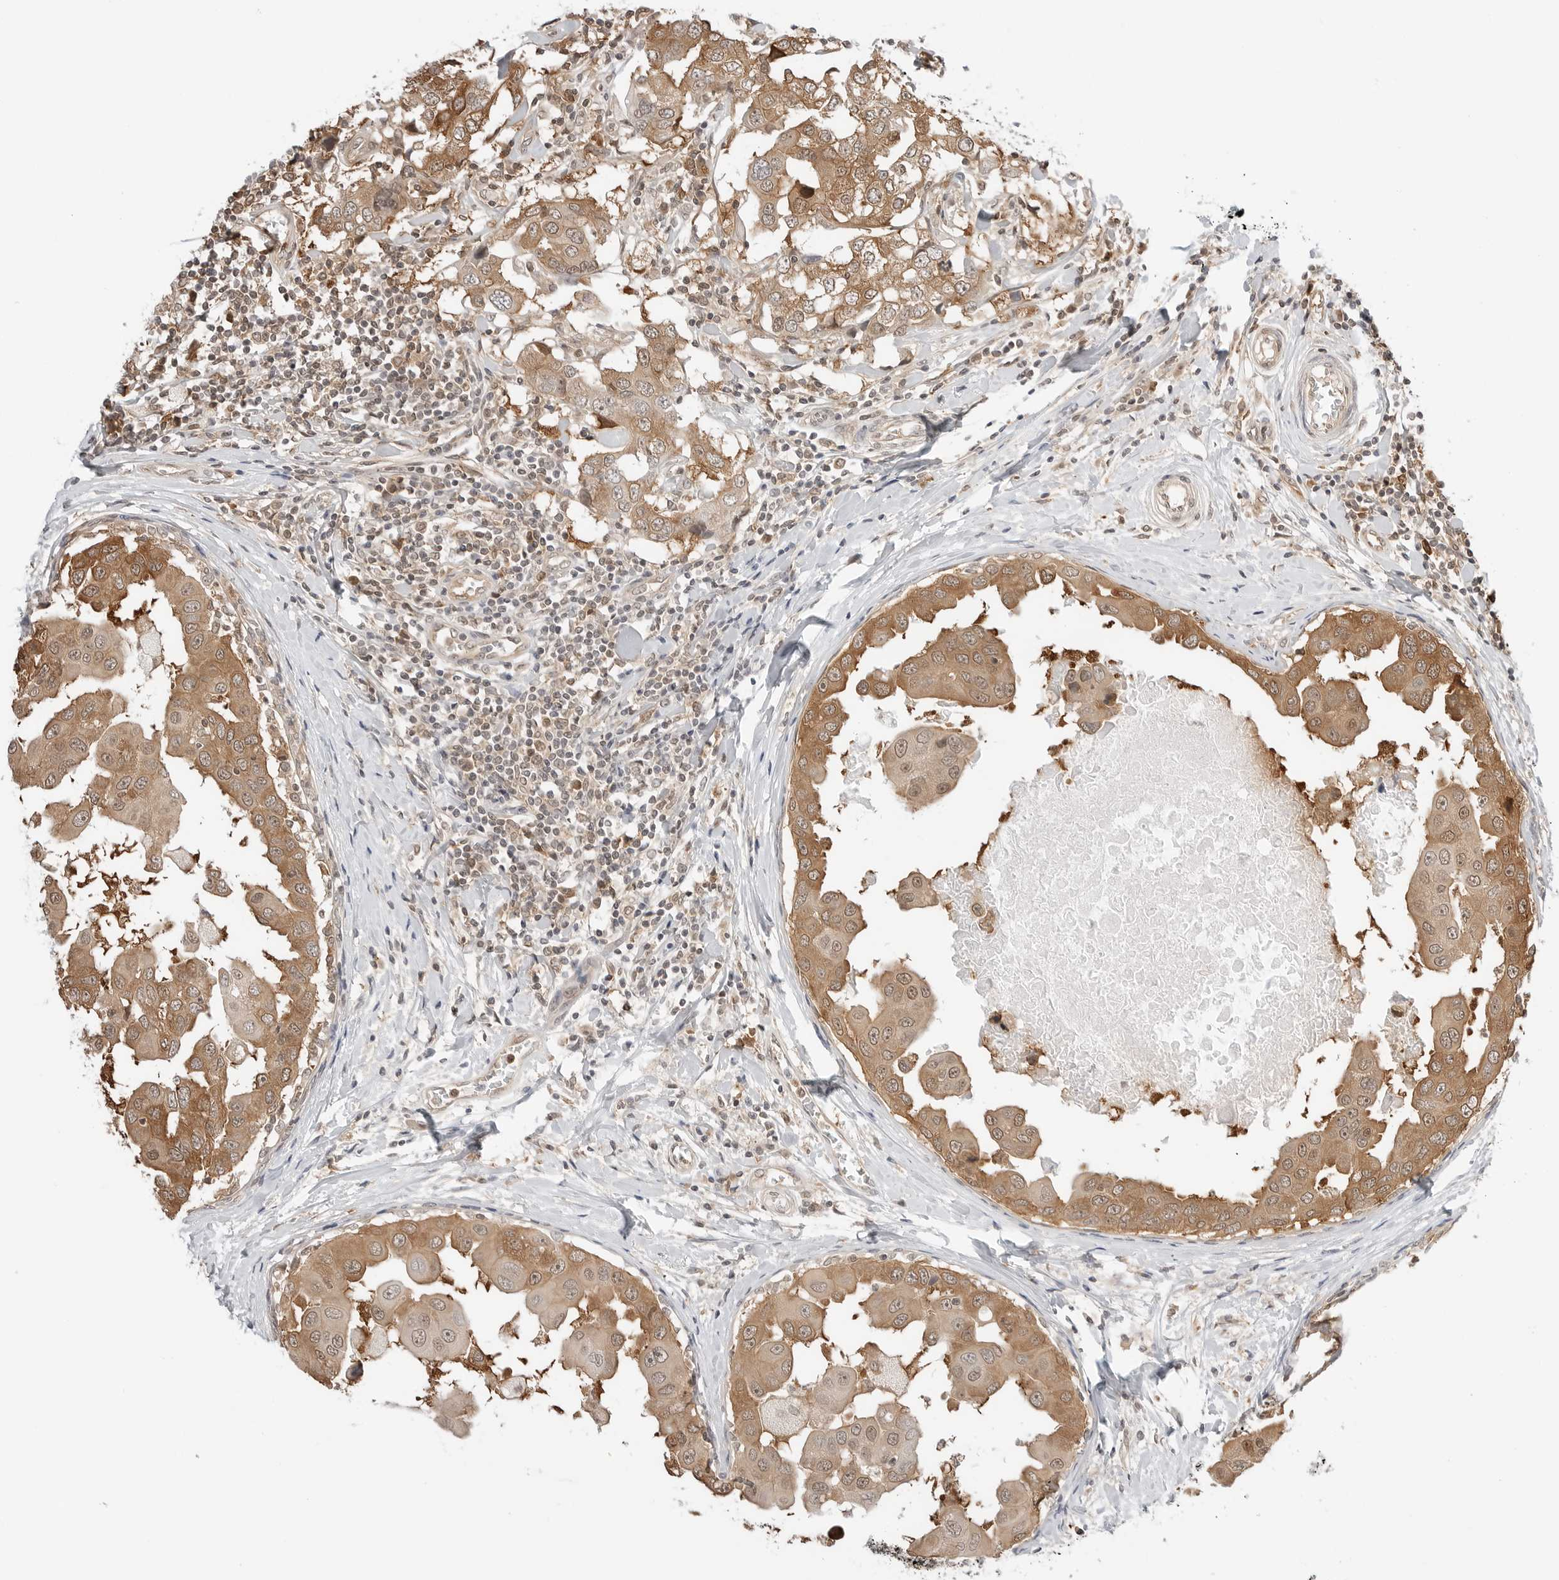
{"staining": {"intensity": "moderate", "quantity": ">75%", "location": "cytoplasmic/membranous,nuclear"}, "tissue": "breast cancer", "cell_type": "Tumor cells", "image_type": "cancer", "snomed": [{"axis": "morphology", "description": "Duct carcinoma"}, {"axis": "topography", "description": "Breast"}], "caption": "IHC photomicrograph of human breast cancer (invasive ductal carcinoma) stained for a protein (brown), which reveals medium levels of moderate cytoplasmic/membranous and nuclear positivity in approximately >75% of tumor cells.", "gene": "NUDC", "patient": {"sex": "female", "age": 27}}